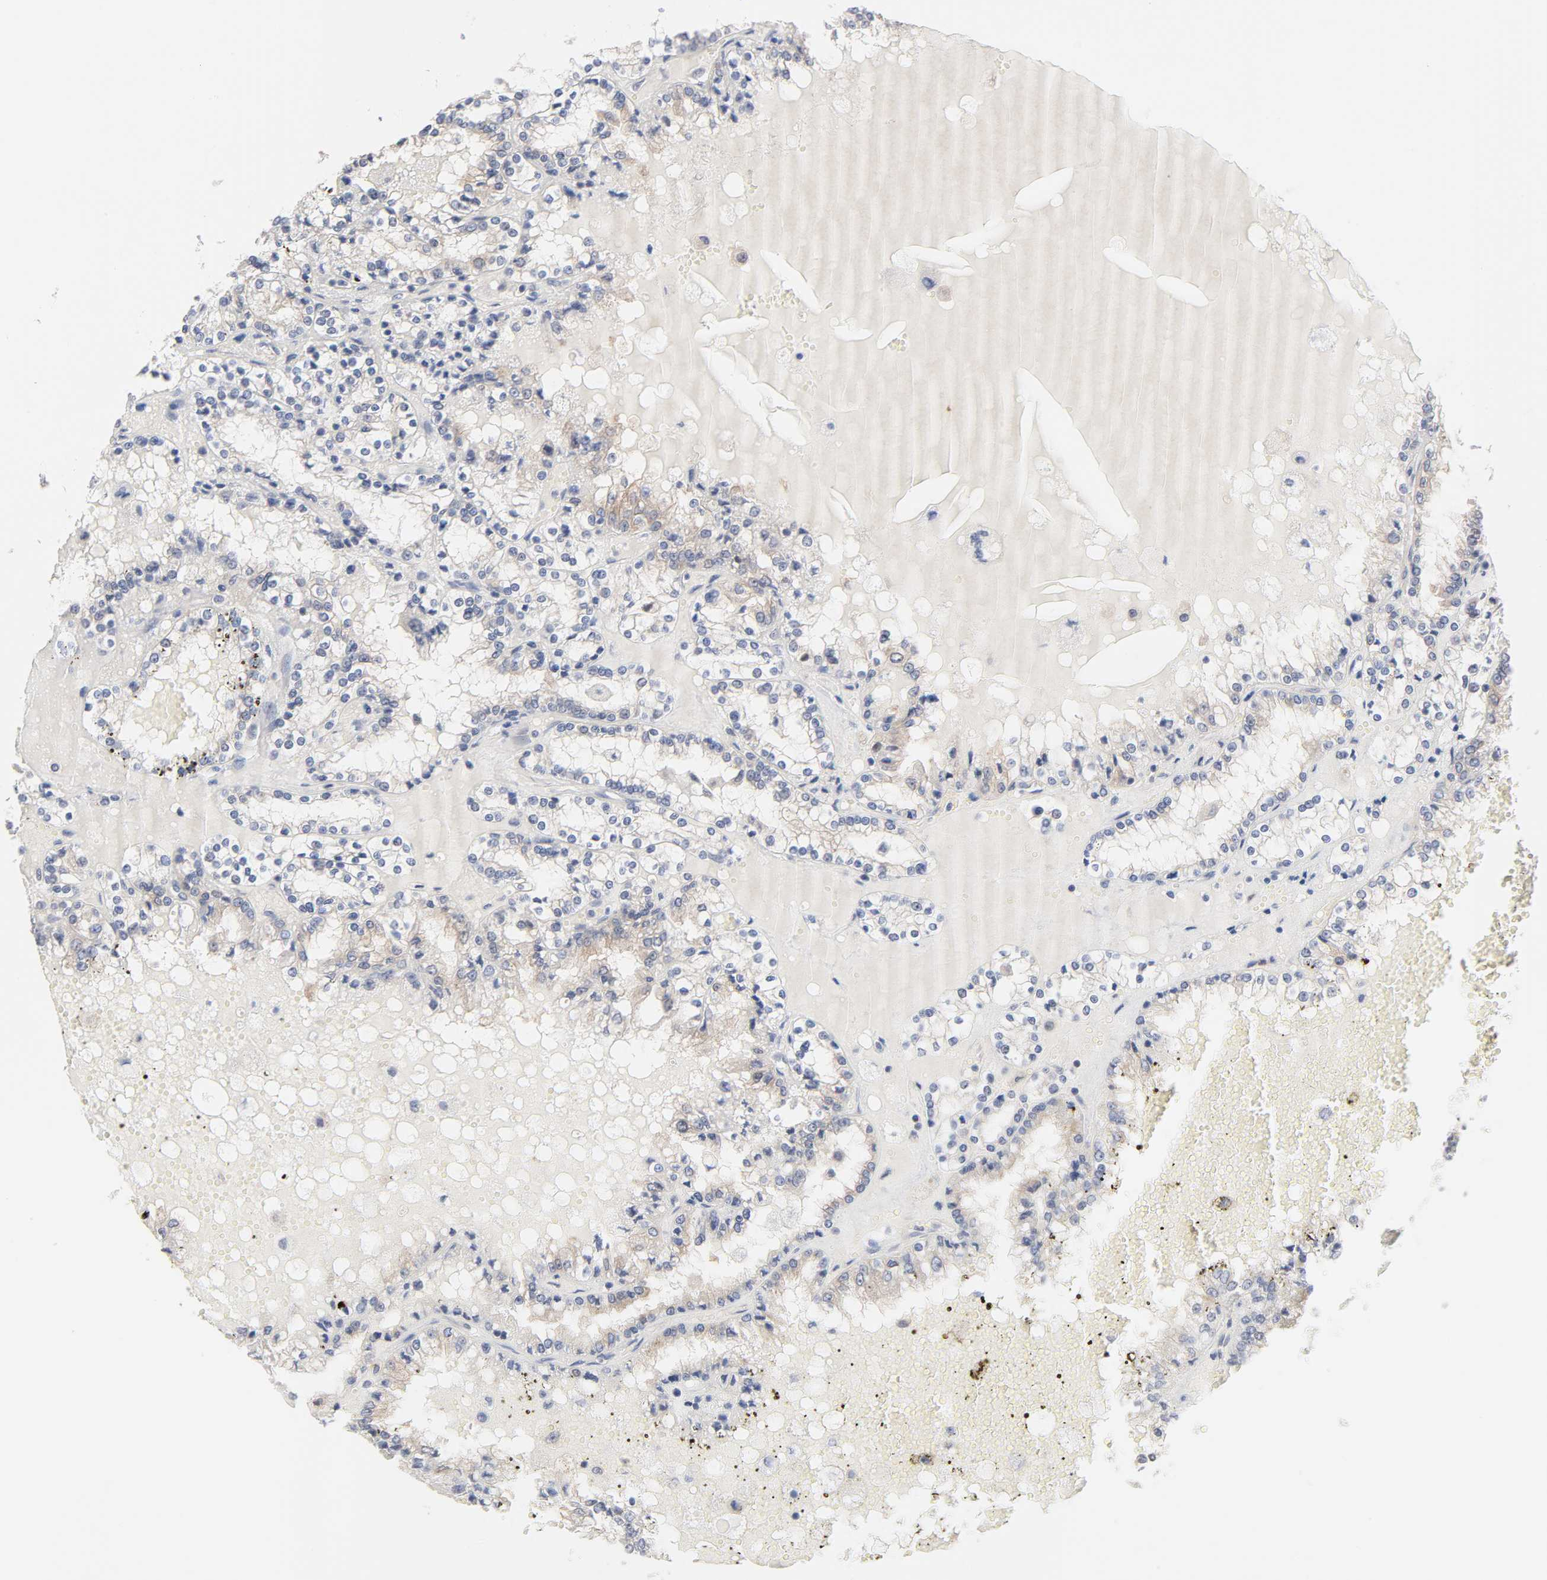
{"staining": {"intensity": "negative", "quantity": "none", "location": "none"}, "tissue": "renal cancer", "cell_type": "Tumor cells", "image_type": "cancer", "snomed": [{"axis": "morphology", "description": "Adenocarcinoma, NOS"}, {"axis": "topography", "description": "Kidney"}], "caption": "Tumor cells show no significant positivity in renal adenocarcinoma. (DAB IHC, high magnification).", "gene": "UBL4A", "patient": {"sex": "female", "age": 56}}